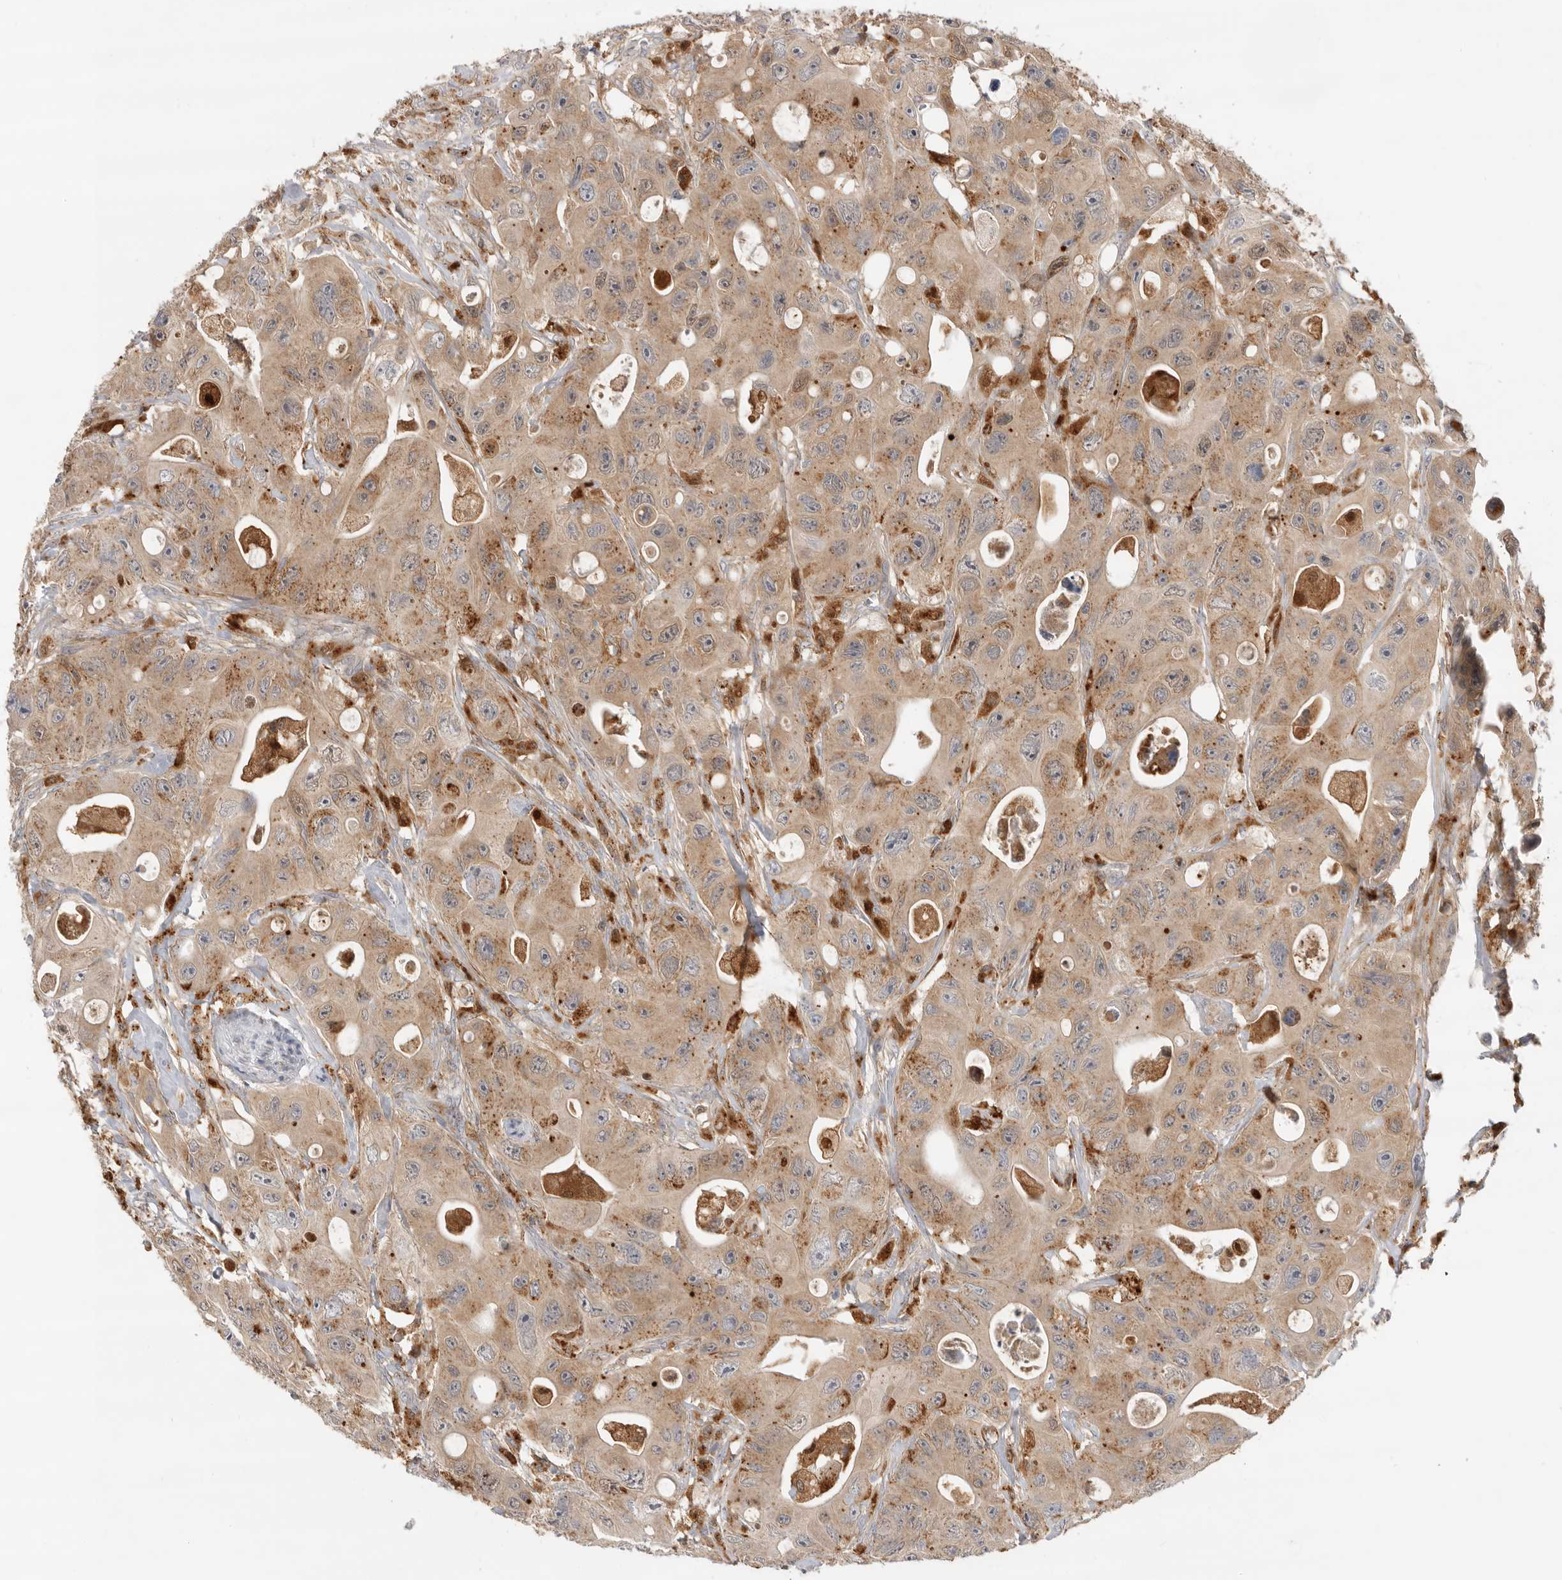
{"staining": {"intensity": "moderate", "quantity": ">75%", "location": "cytoplasmic/membranous"}, "tissue": "colorectal cancer", "cell_type": "Tumor cells", "image_type": "cancer", "snomed": [{"axis": "morphology", "description": "Adenocarcinoma, NOS"}, {"axis": "topography", "description": "Colon"}], "caption": "Colorectal adenocarcinoma stained with immunohistochemistry (IHC) reveals moderate cytoplasmic/membranous expression in approximately >75% of tumor cells. (DAB IHC, brown staining for protein, blue staining for nuclei).", "gene": "GNE", "patient": {"sex": "female", "age": 46}}